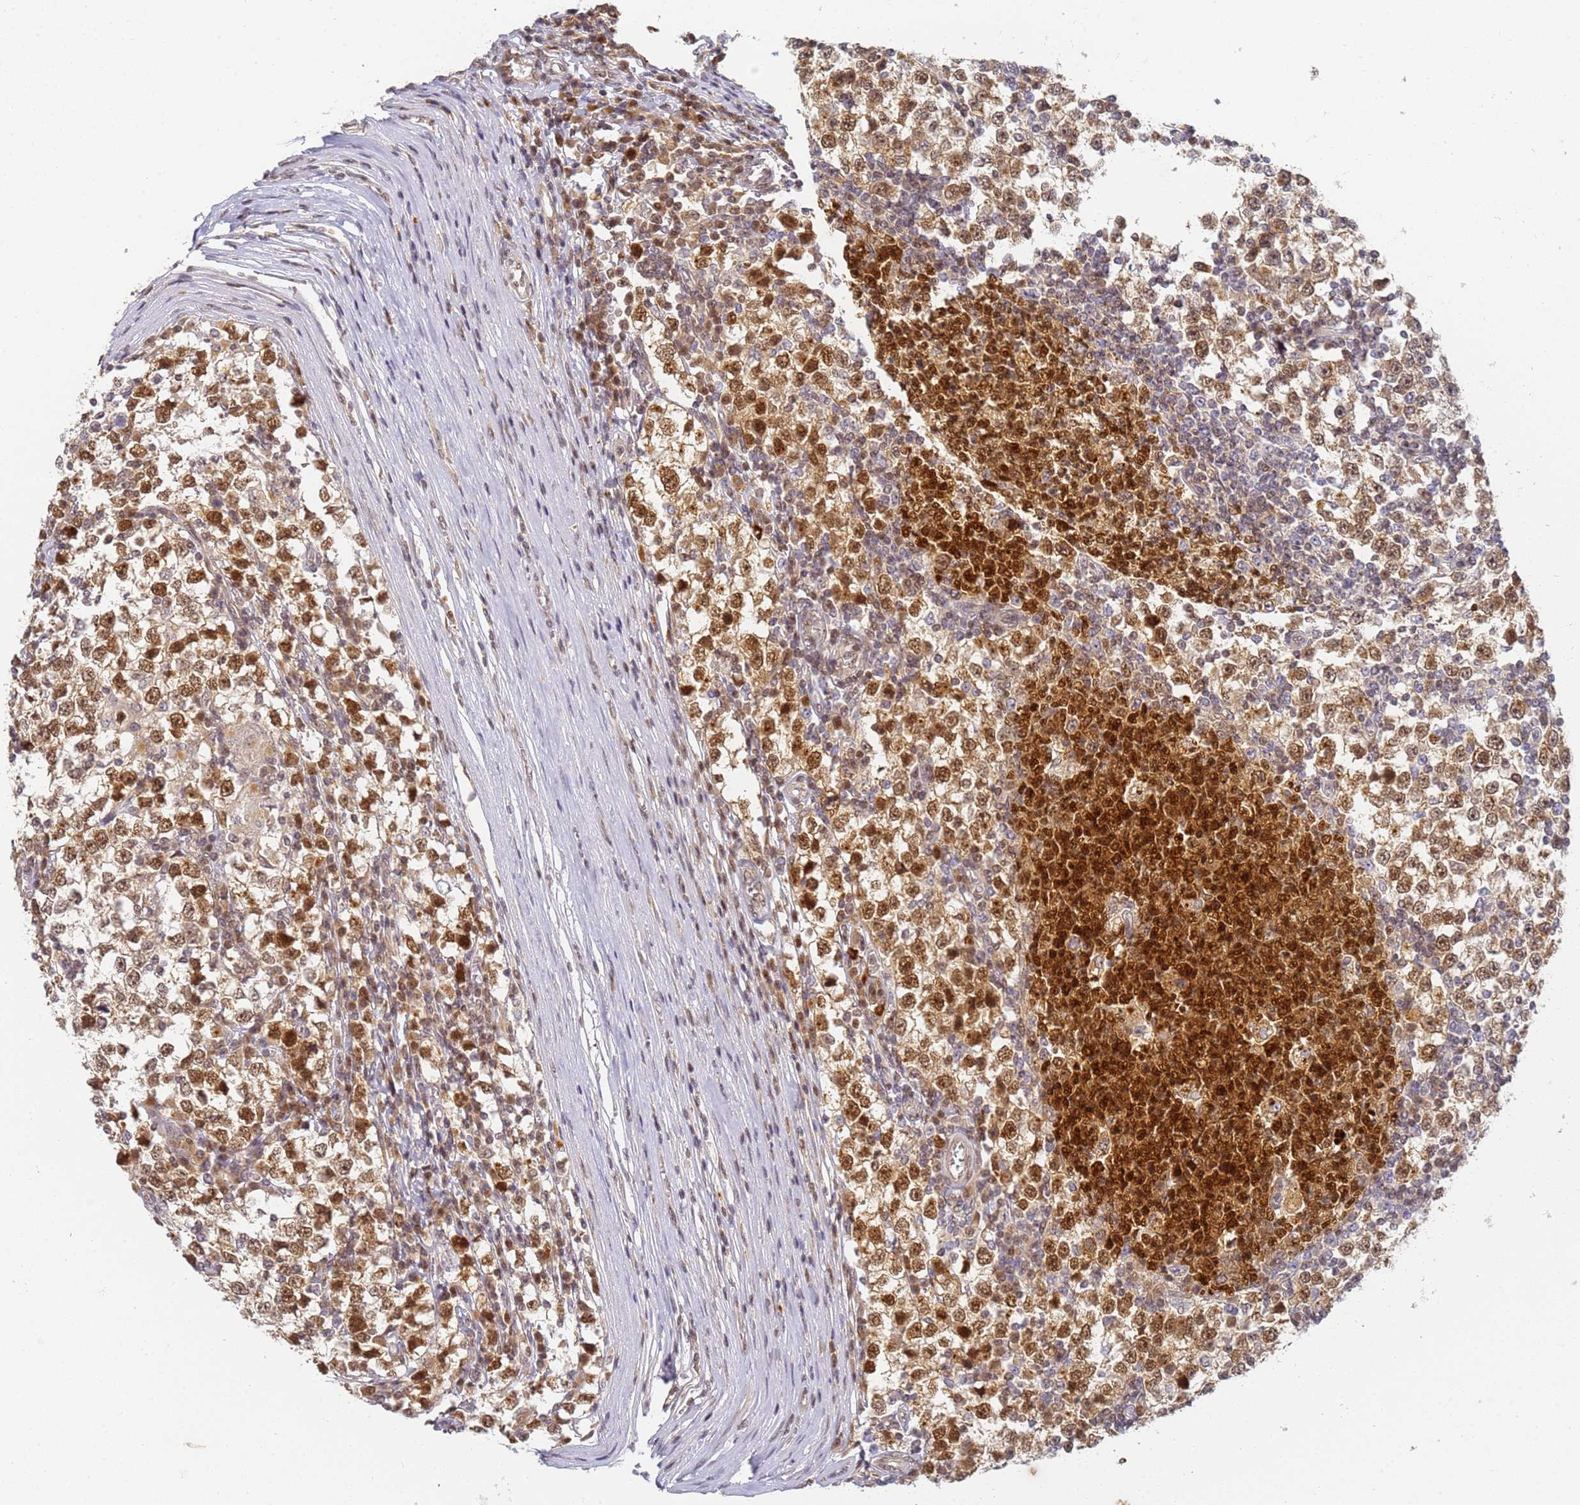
{"staining": {"intensity": "moderate", "quantity": ">75%", "location": "nuclear"}, "tissue": "testis cancer", "cell_type": "Tumor cells", "image_type": "cancer", "snomed": [{"axis": "morphology", "description": "Seminoma, NOS"}, {"axis": "topography", "description": "Testis"}], "caption": "Testis seminoma was stained to show a protein in brown. There is medium levels of moderate nuclear positivity in approximately >75% of tumor cells.", "gene": "HMCES", "patient": {"sex": "male", "age": 65}}